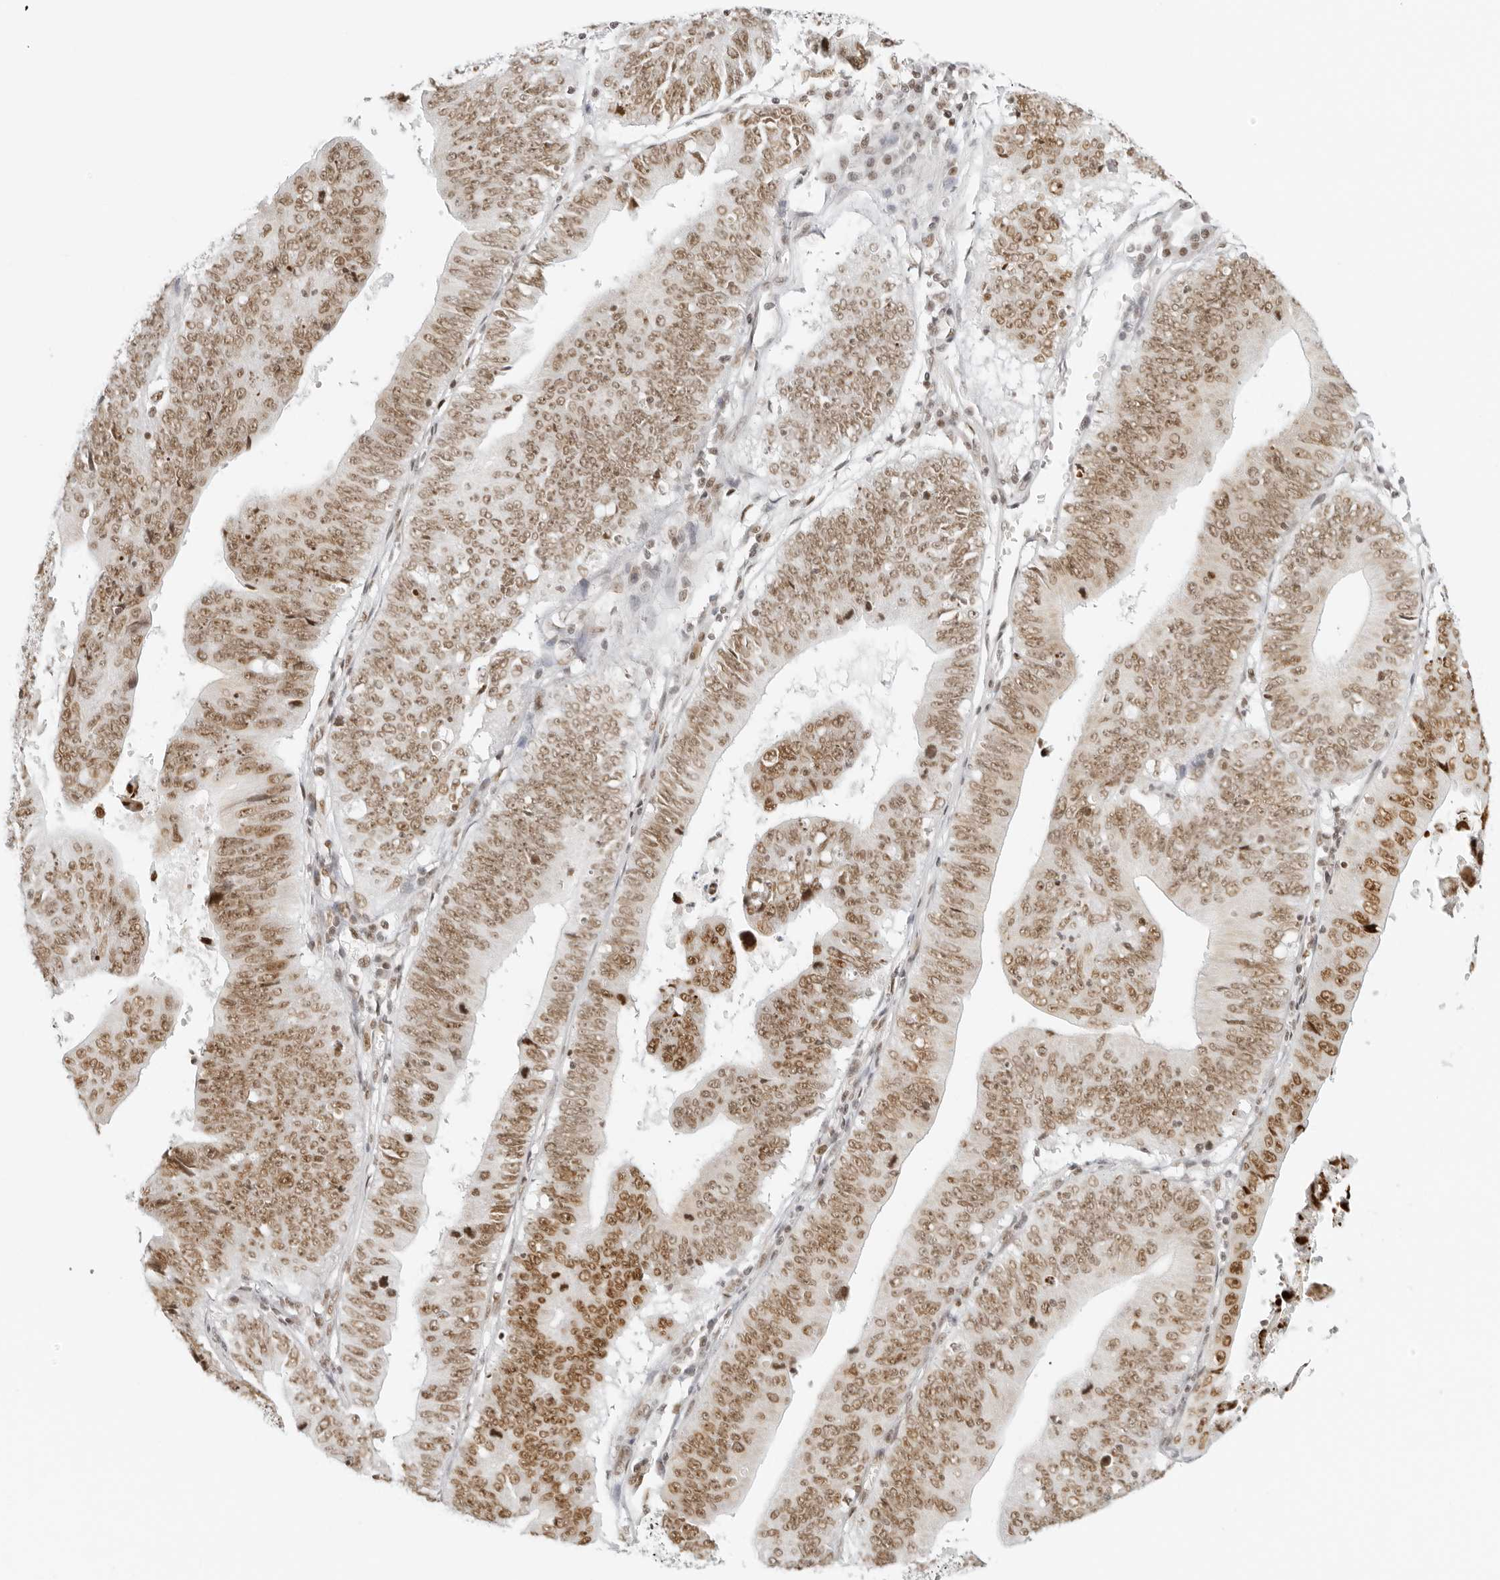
{"staining": {"intensity": "moderate", "quantity": ">75%", "location": "nuclear"}, "tissue": "stomach cancer", "cell_type": "Tumor cells", "image_type": "cancer", "snomed": [{"axis": "morphology", "description": "Adenocarcinoma, NOS"}, {"axis": "topography", "description": "Stomach"}], "caption": "Human stomach adenocarcinoma stained with a protein marker exhibits moderate staining in tumor cells.", "gene": "RCC1", "patient": {"sex": "male", "age": 59}}